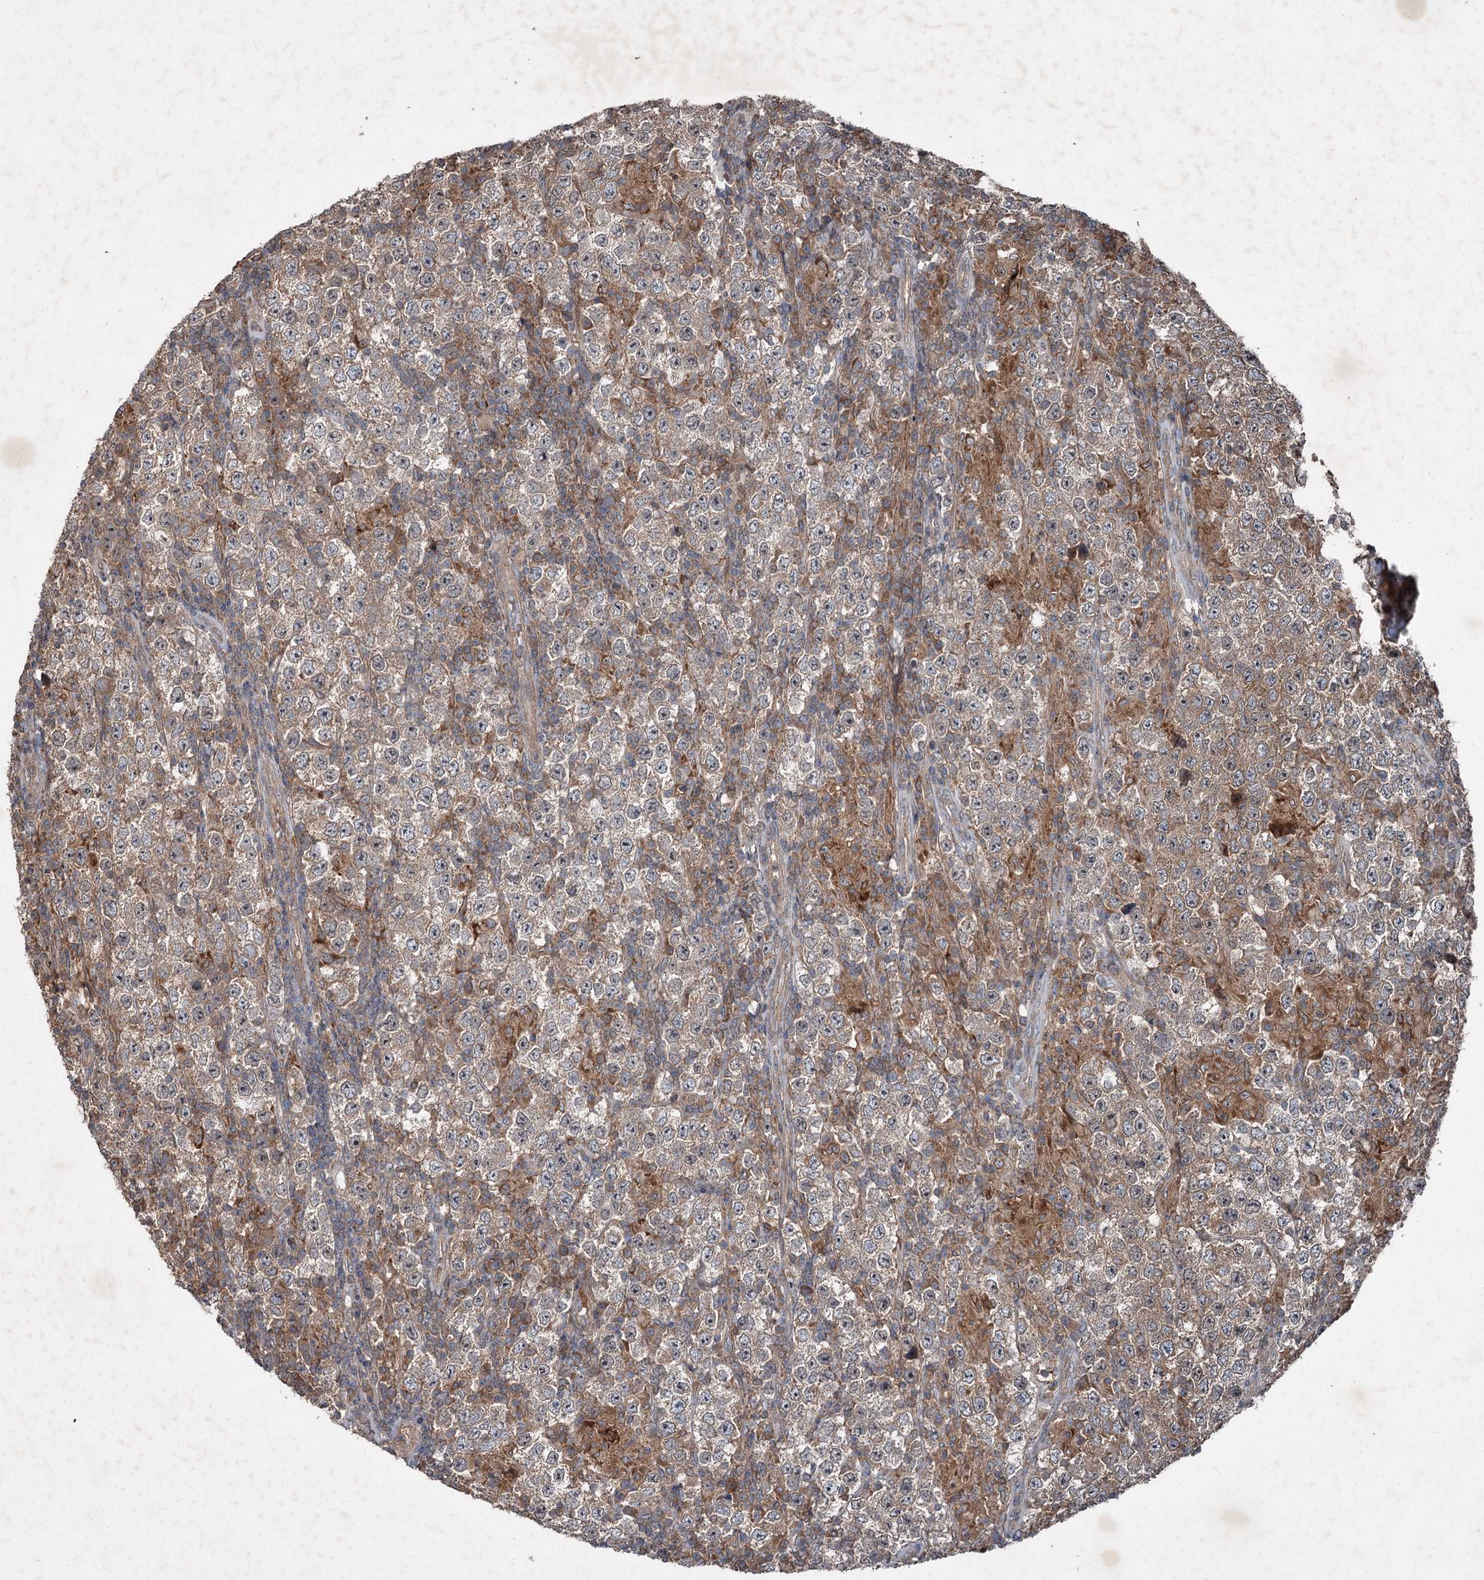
{"staining": {"intensity": "moderate", "quantity": "<25%", "location": "cytoplasmic/membranous"}, "tissue": "testis cancer", "cell_type": "Tumor cells", "image_type": "cancer", "snomed": [{"axis": "morphology", "description": "Normal tissue, NOS"}, {"axis": "morphology", "description": "Urothelial carcinoma, High grade"}, {"axis": "morphology", "description": "Seminoma, NOS"}, {"axis": "morphology", "description": "Carcinoma, Embryonal, NOS"}, {"axis": "topography", "description": "Urinary bladder"}, {"axis": "topography", "description": "Testis"}], "caption": "The photomicrograph demonstrates staining of testis urothelial carcinoma (high-grade), revealing moderate cytoplasmic/membranous protein expression (brown color) within tumor cells.", "gene": "ALAS1", "patient": {"sex": "male", "age": 41}}